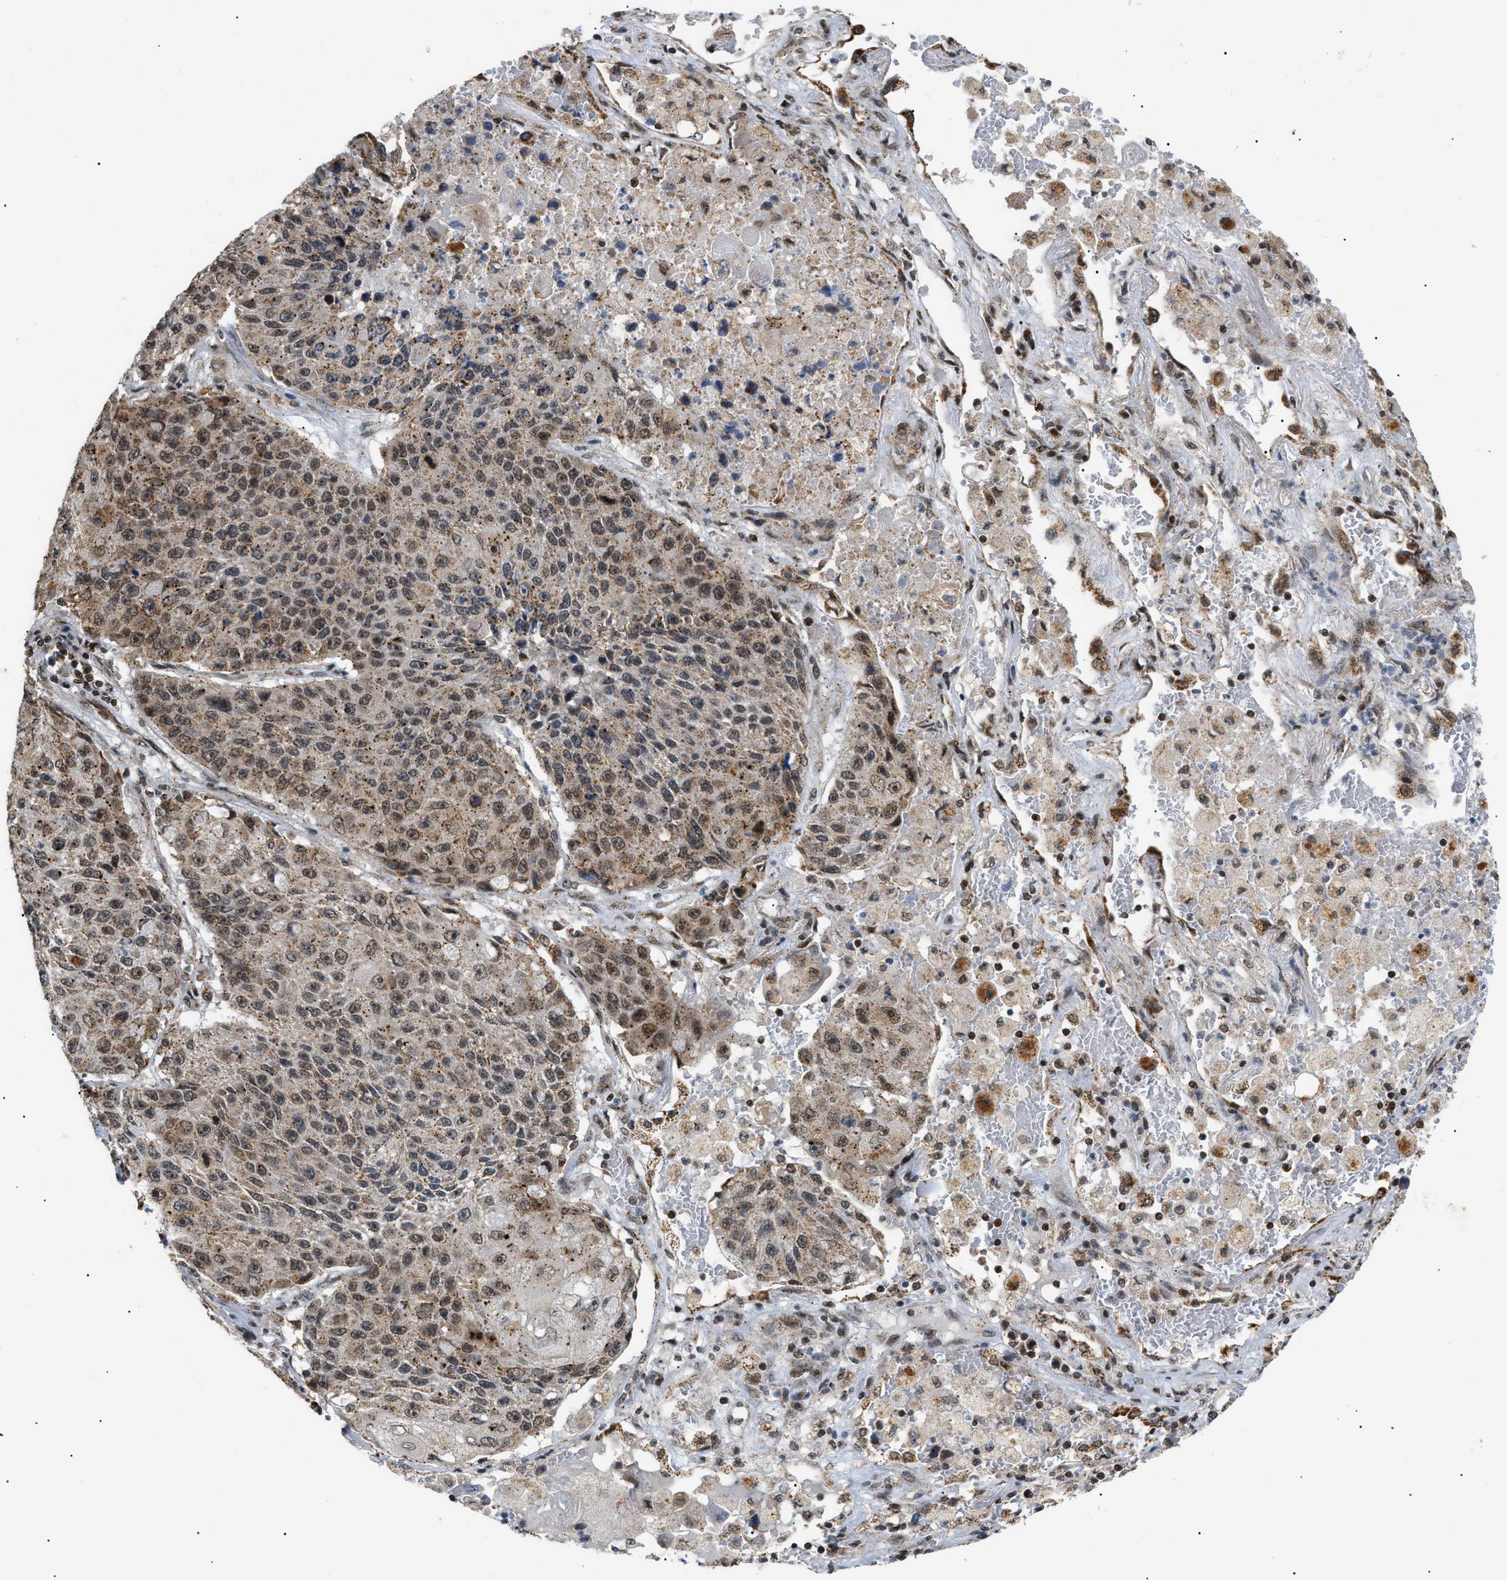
{"staining": {"intensity": "negative", "quantity": "none", "location": "none"}, "tissue": "lung cancer", "cell_type": "Tumor cells", "image_type": "cancer", "snomed": [{"axis": "morphology", "description": "Squamous cell carcinoma, NOS"}, {"axis": "topography", "description": "Lung"}], "caption": "Tumor cells show no significant staining in lung cancer (squamous cell carcinoma).", "gene": "ZBTB11", "patient": {"sex": "male", "age": 61}}